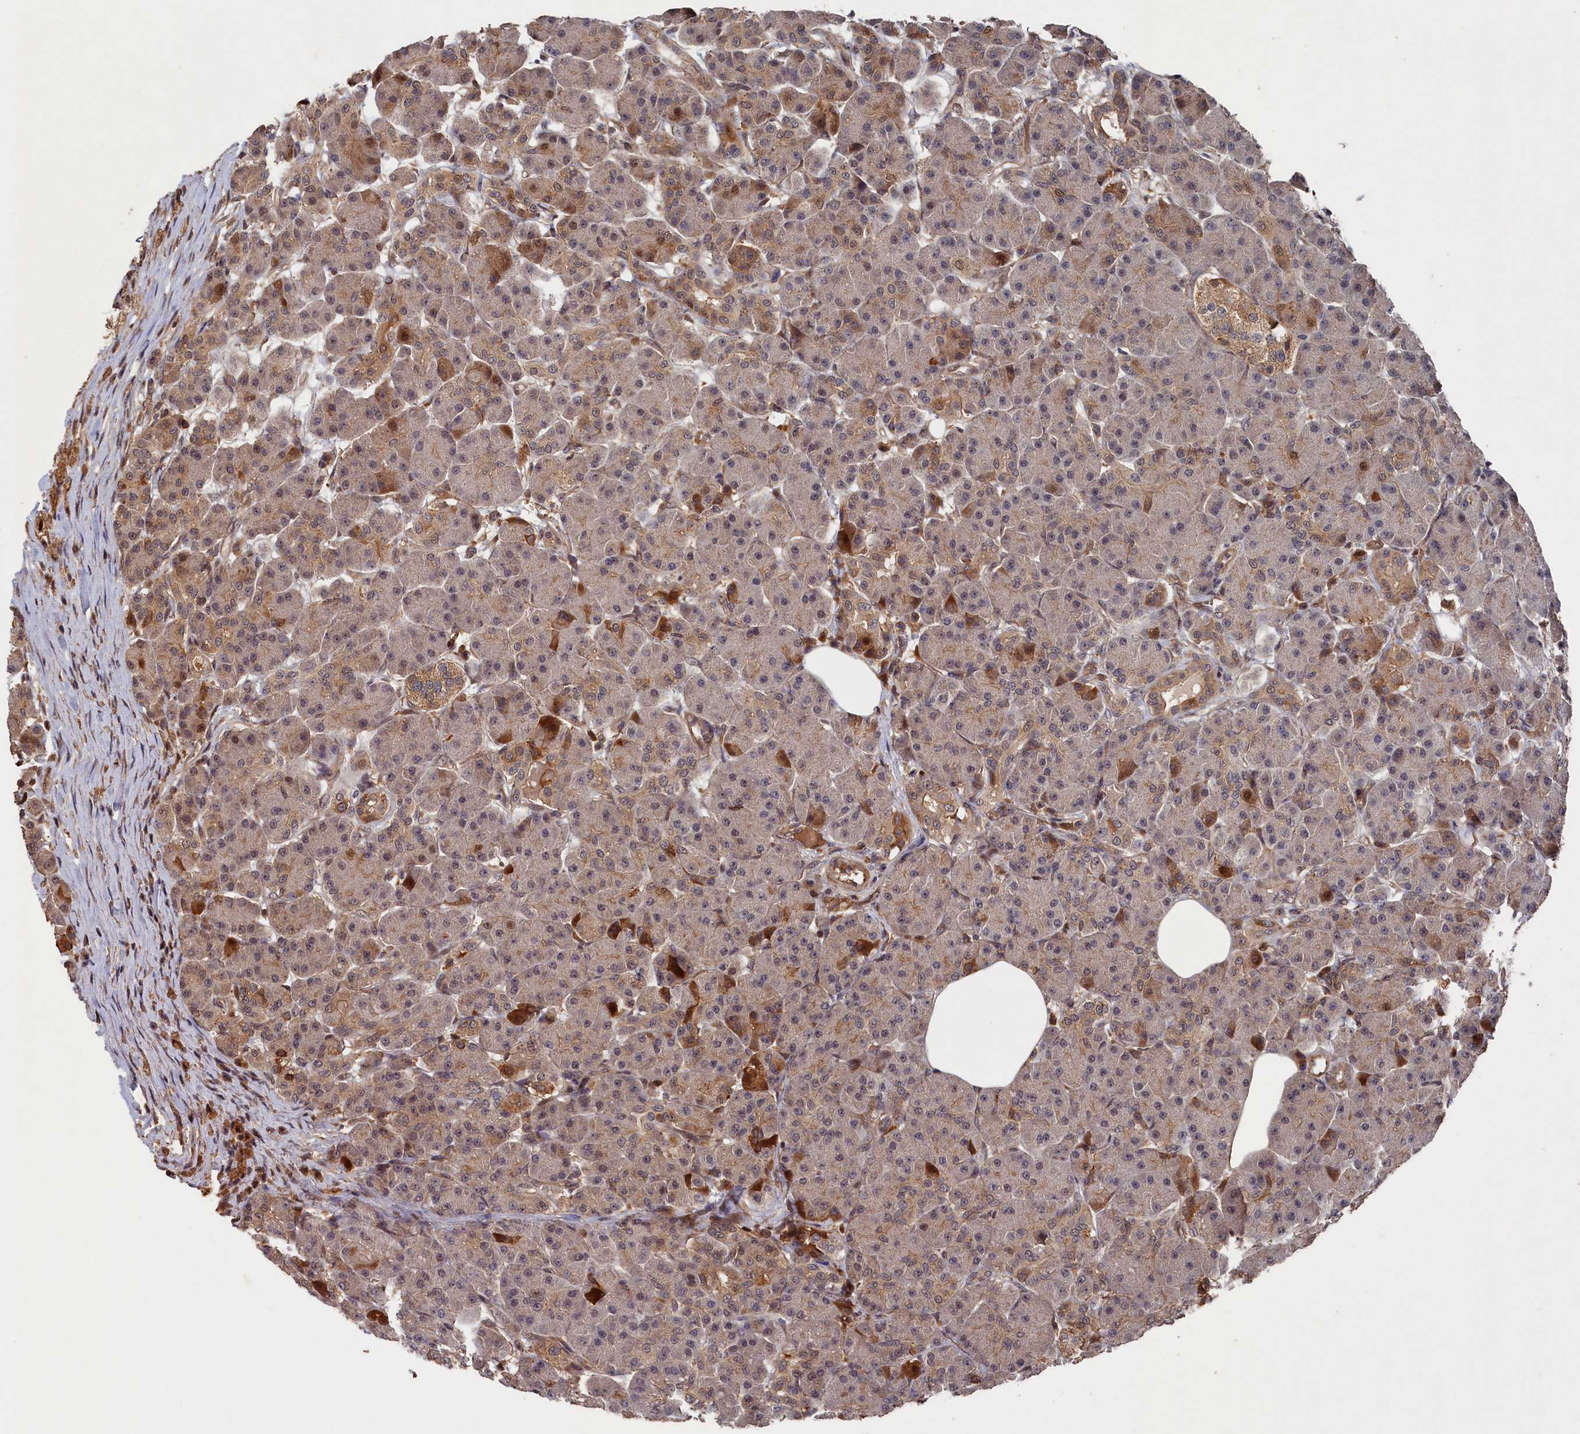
{"staining": {"intensity": "moderate", "quantity": "25%-75%", "location": "cytoplasmic/membranous"}, "tissue": "pancreas", "cell_type": "Exocrine glandular cells", "image_type": "normal", "snomed": [{"axis": "morphology", "description": "Normal tissue, NOS"}, {"axis": "topography", "description": "Pancreas"}], "caption": "An immunohistochemistry (IHC) image of unremarkable tissue is shown. Protein staining in brown labels moderate cytoplasmic/membranous positivity in pancreas within exocrine glandular cells.", "gene": "RMI2", "patient": {"sex": "male", "age": 63}}